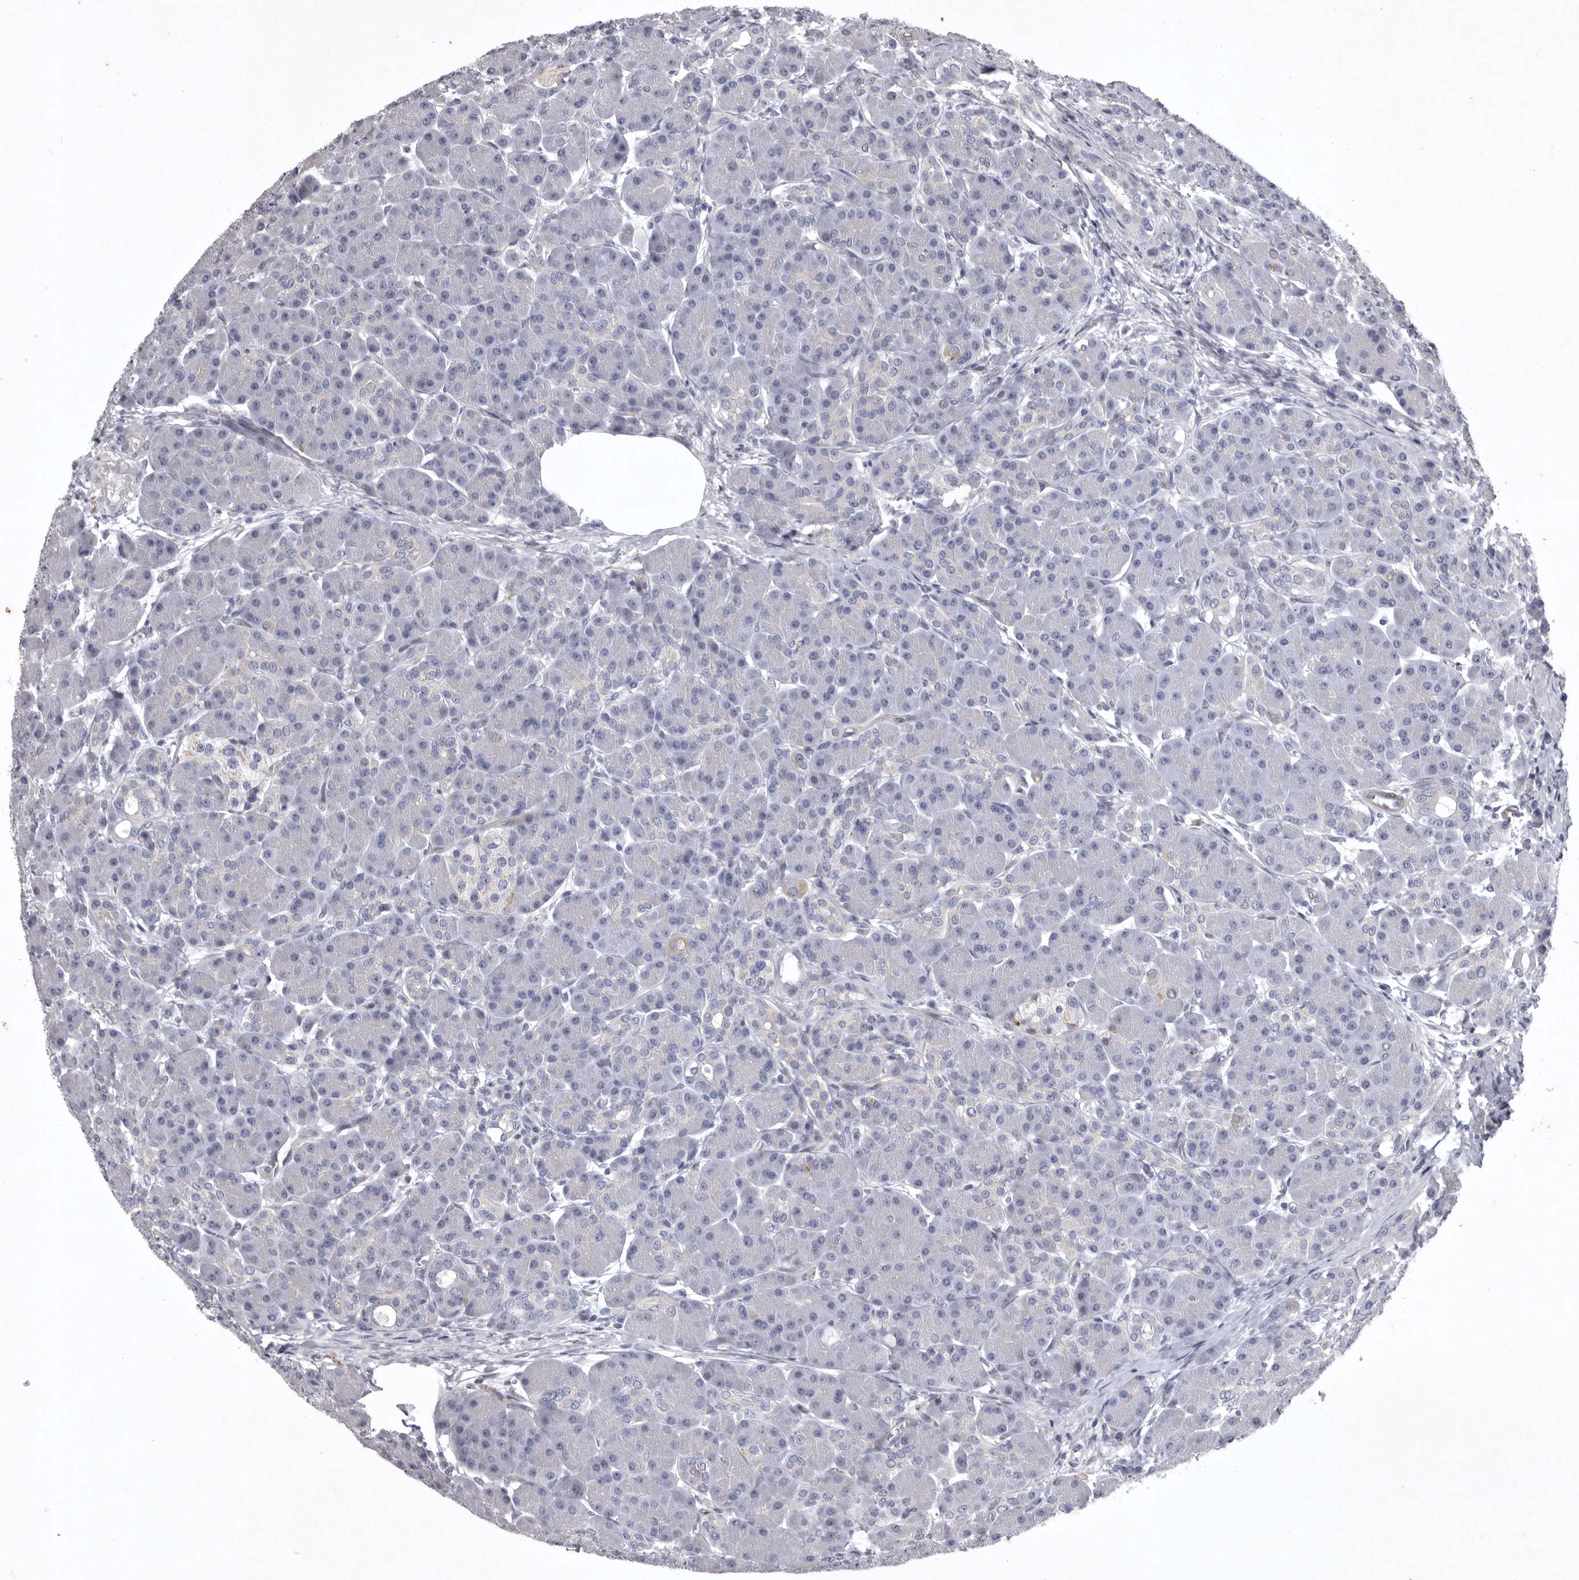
{"staining": {"intensity": "negative", "quantity": "none", "location": "none"}, "tissue": "pancreas", "cell_type": "Exocrine glandular cells", "image_type": "normal", "snomed": [{"axis": "morphology", "description": "Normal tissue, NOS"}, {"axis": "topography", "description": "Pancreas"}], "caption": "High magnification brightfield microscopy of normal pancreas stained with DAB (brown) and counterstained with hematoxylin (blue): exocrine glandular cells show no significant expression. (DAB (3,3'-diaminobenzidine) immunohistochemistry (IHC) visualized using brightfield microscopy, high magnification).", "gene": "NKAIN4", "patient": {"sex": "male", "age": 63}}